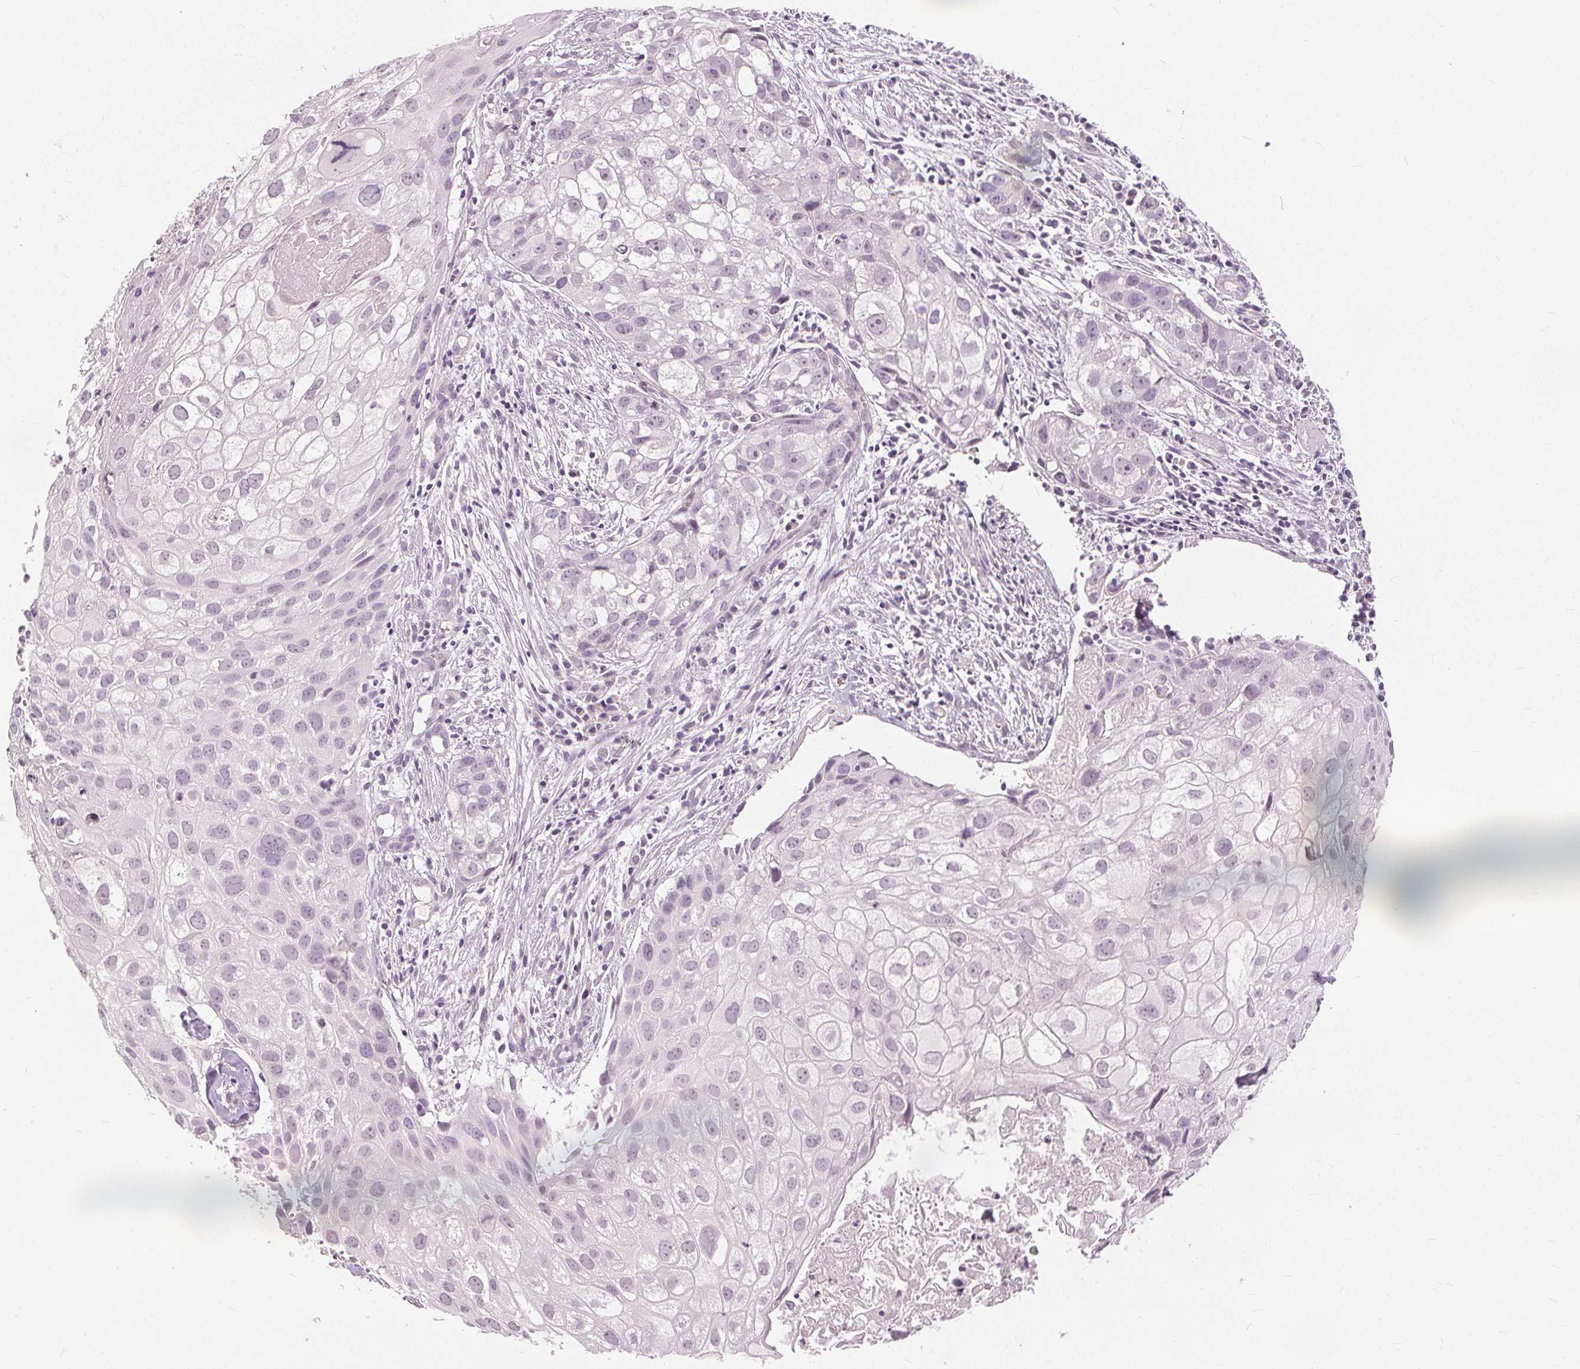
{"staining": {"intensity": "negative", "quantity": "none", "location": "none"}, "tissue": "cervical cancer", "cell_type": "Tumor cells", "image_type": "cancer", "snomed": [{"axis": "morphology", "description": "Squamous cell carcinoma, NOS"}, {"axis": "topography", "description": "Cervix"}], "caption": "The histopathology image reveals no significant positivity in tumor cells of cervical cancer.", "gene": "SFTPD", "patient": {"sex": "female", "age": 53}}